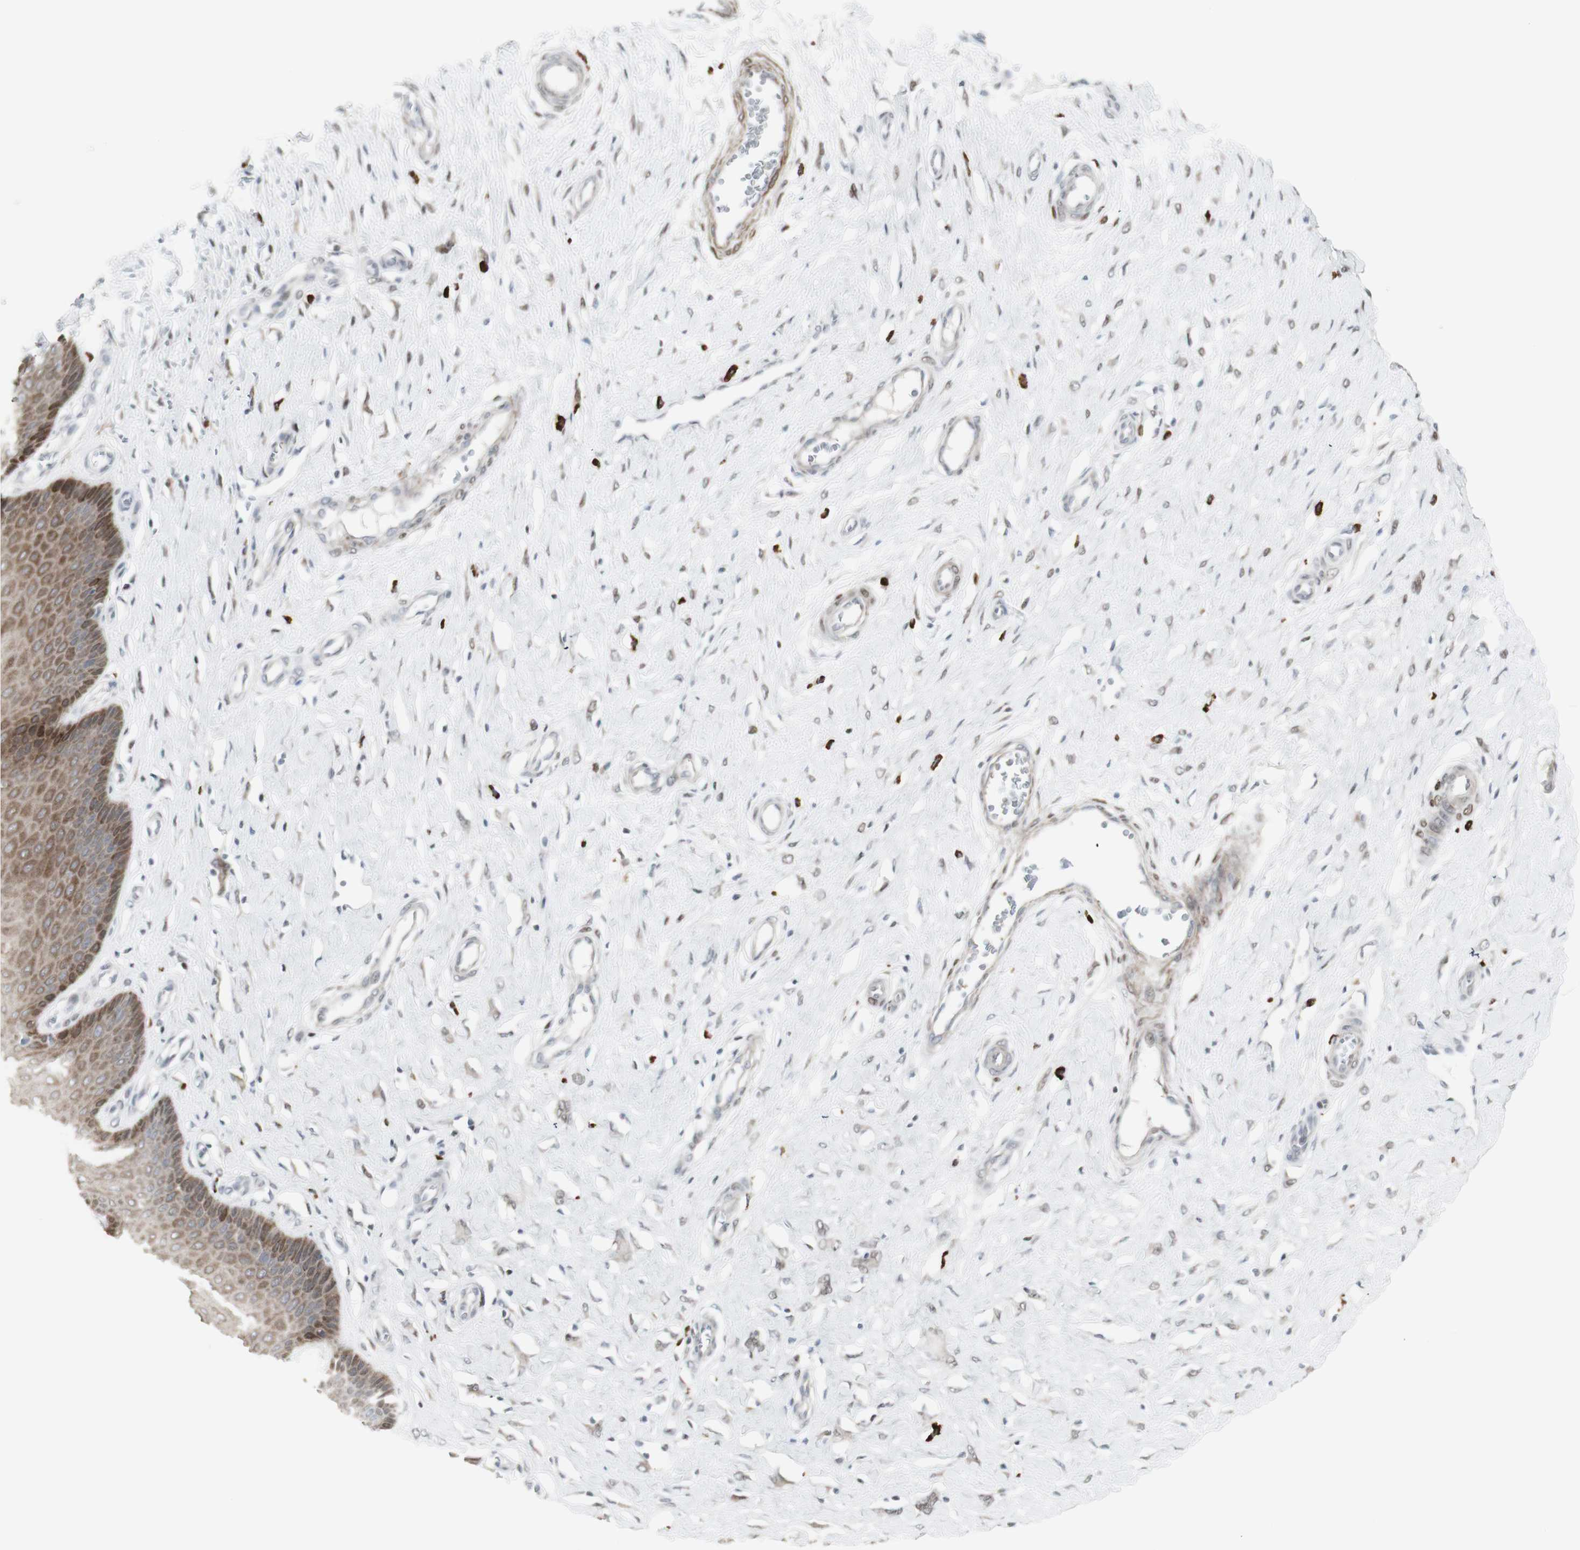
{"staining": {"intensity": "moderate", "quantity": ">75%", "location": "cytoplasmic/membranous"}, "tissue": "cervix", "cell_type": "Glandular cells", "image_type": "normal", "snomed": [{"axis": "morphology", "description": "Normal tissue, NOS"}, {"axis": "topography", "description": "Cervix"}], "caption": "The micrograph displays a brown stain indicating the presence of a protein in the cytoplasmic/membranous of glandular cells in cervix.", "gene": "C1orf116", "patient": {"sex": "female", "age": 55}}